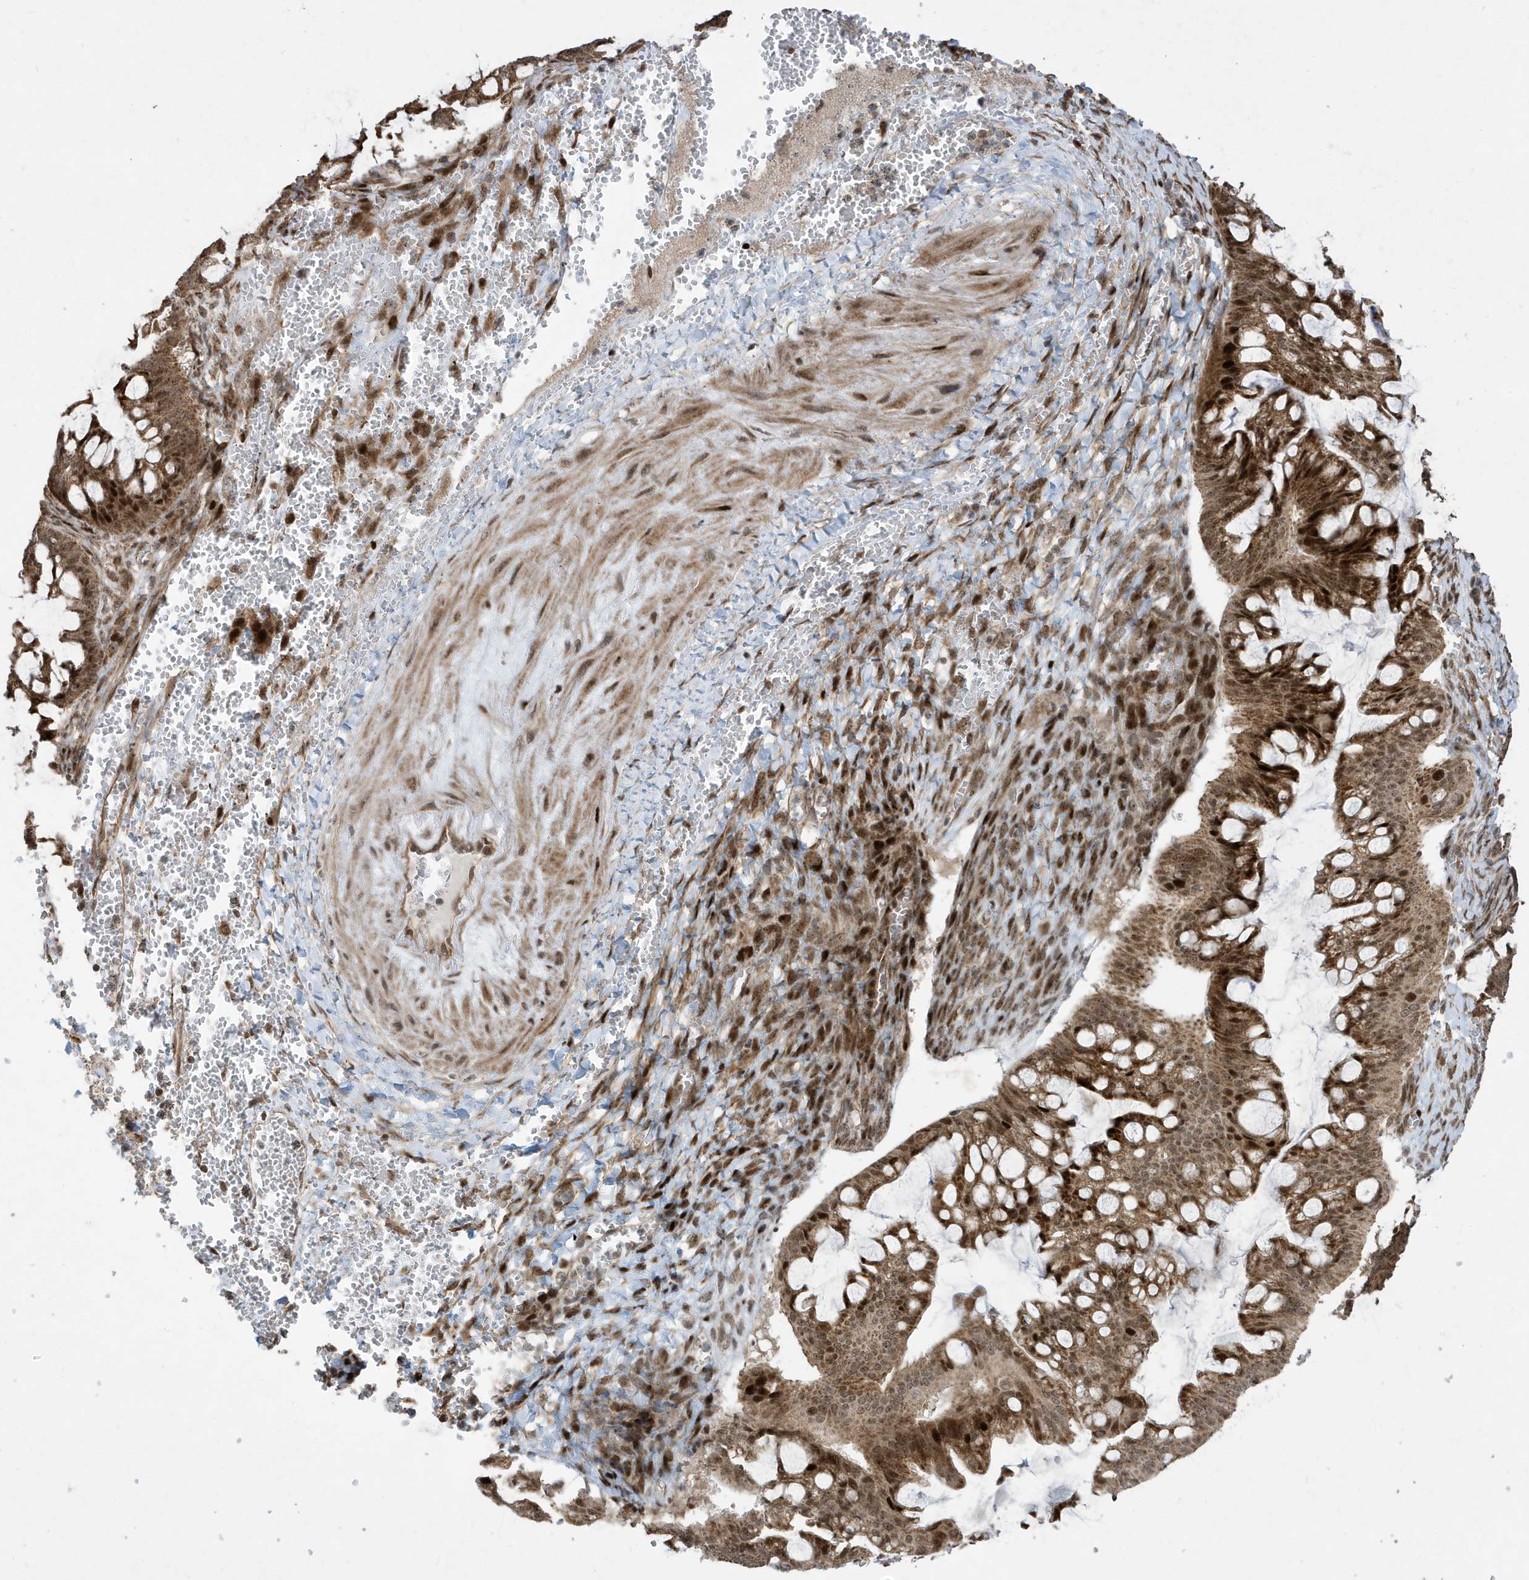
{"staining": {"intensity": "strong", "quantity": ">75%", "location": "cytoplasmic/membranous,nuclear"}, "tissue": "ovarian cancer", "cell_type": "Tumor cells", "image_type": "cancer", "snomed": [{"axis": "morphology", "description": "Cystadenocarcinoma, mucinous, NOS"}, {"axis": "topography", "description": "Ovary"}], "caption": "Protein staining demonstrates strong cytoplasmic/membranous and nuclear positivity in approximately >75% of tumor cells in ovarian mucinous cystadenocarcinoma.", "gene": "FAM9B", "patient": {"sex": "female", "age": 73}}